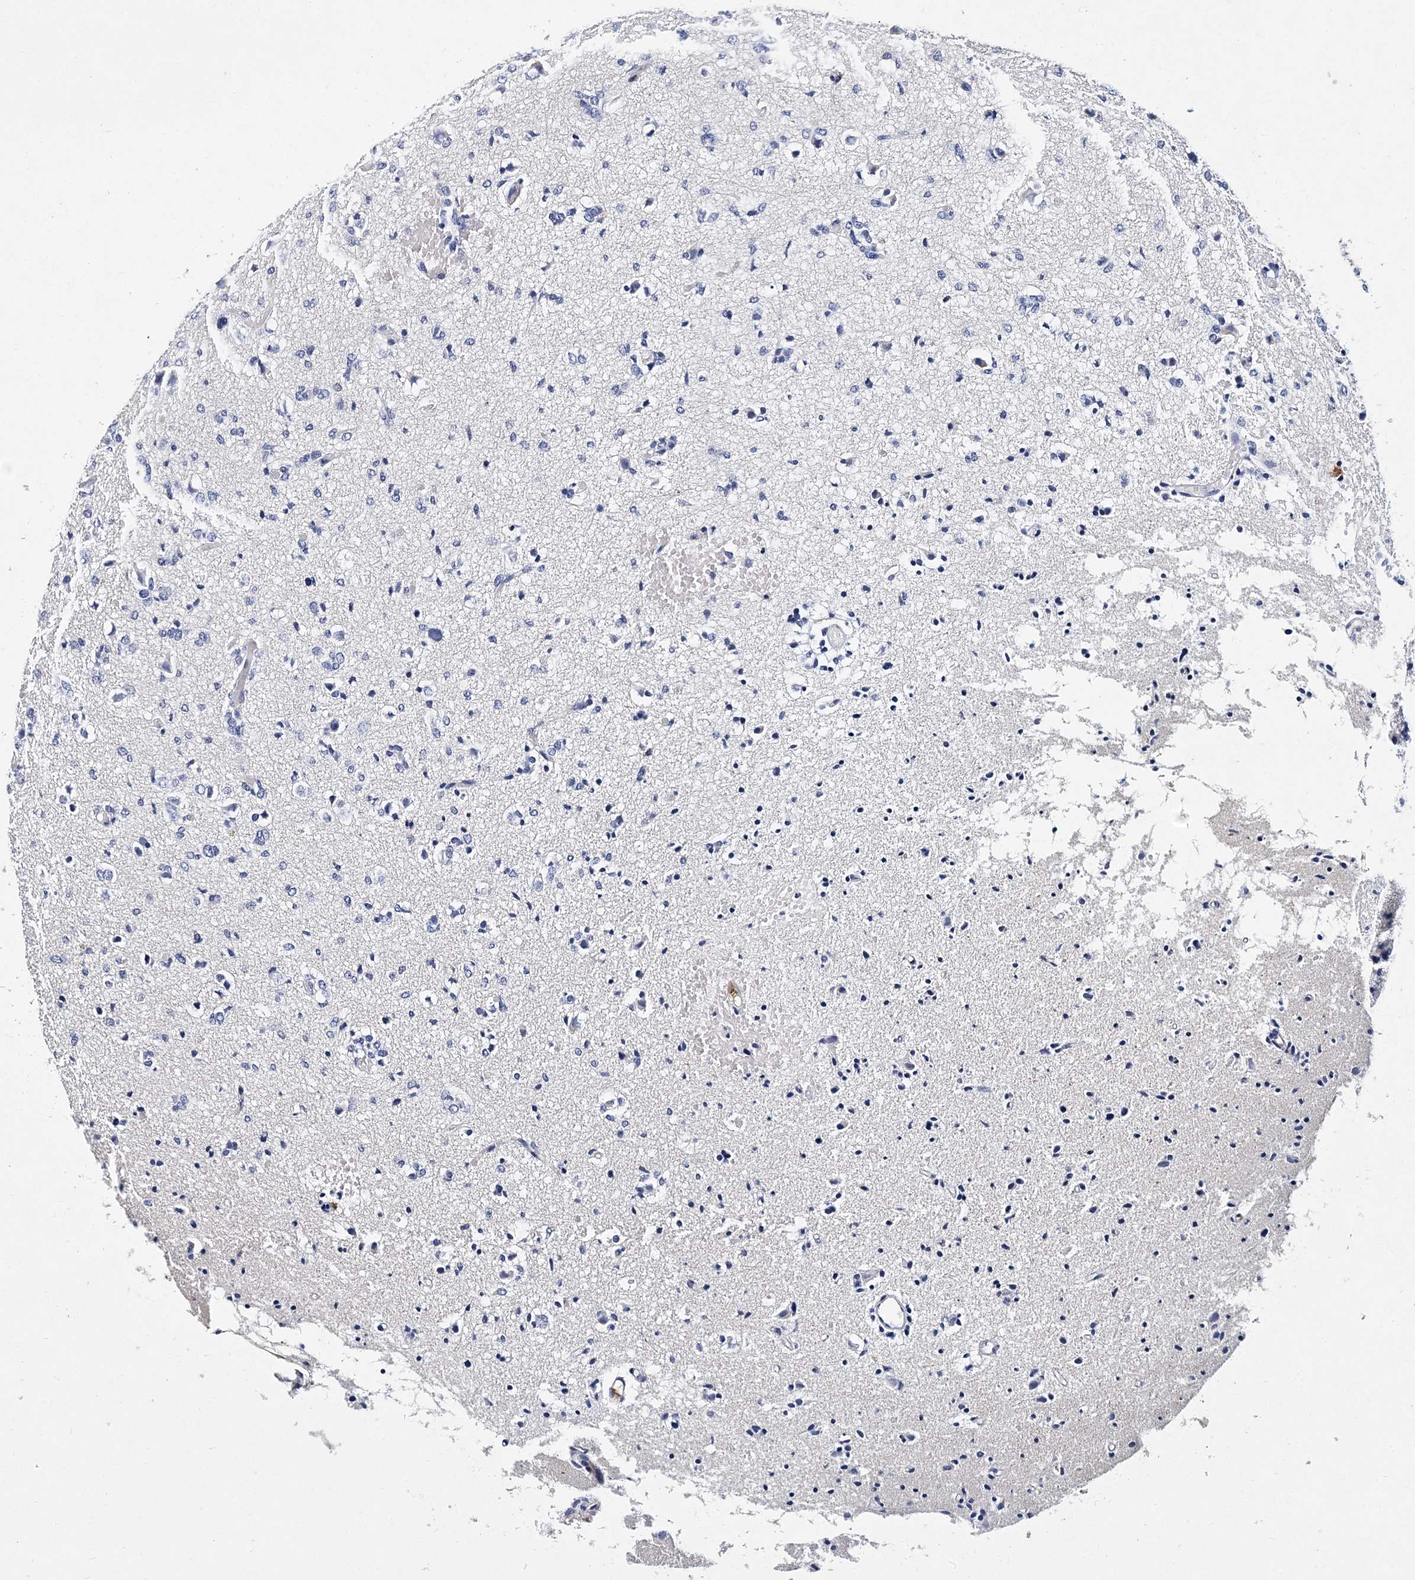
{"staining": {"intensity": "negative", "quantity": "none", "location": "none"}, "tissue": "glioma", "cell_type": "Tumor cells", "image_type": "cancer", "snomed": [{"axis": "morphology", "description": "Glioma, malignant, High grade"}, {"axis": "topography", "description": "Brain"}], "caption": "The image shows no staining of tumor cells in glioma.", "gene": "ITGA2B", "patient": {"sex": "female", "age": 59}}